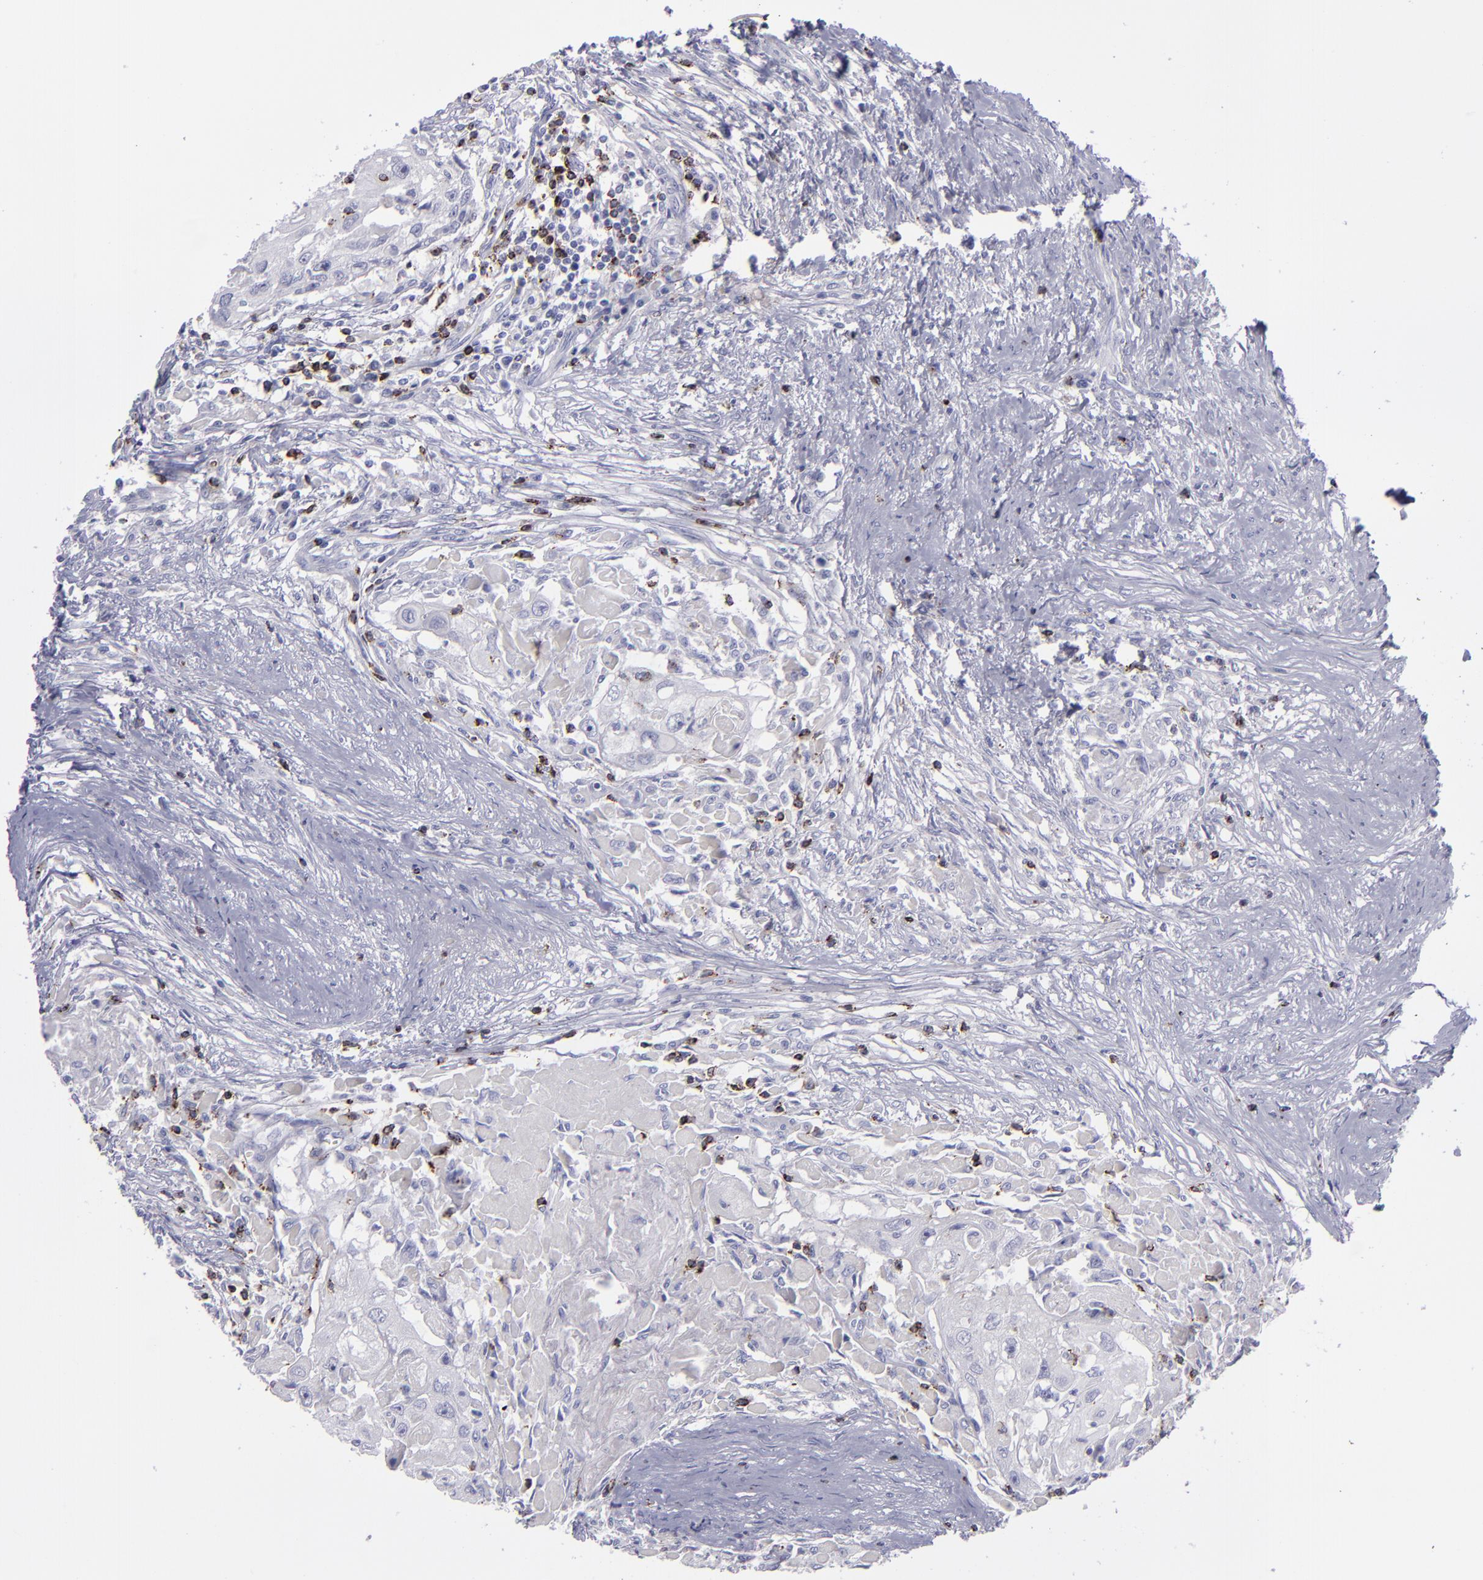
{"staining": {"intensity": "negative", "quantity": "none", "location": "none"}, "tissue": "head and neck cancer", "cell_type": "Tumor cells", "image_type": "cancer", "snomed": [{"axis": "morphology", "description": "Squamous cell carcinoma, NOS"}, {"axis": "topography", "description": "Head-Neck"}], "caption": "This histopathology image is of head and neck squamous cell carcinoma stained with immunohistochemistry to label a protein in brown with the nuclei are counter-stained blue. There is no positivity in tumor cells.", "gene": "CD2", "patient": {"sex": "male", "age": 64}}